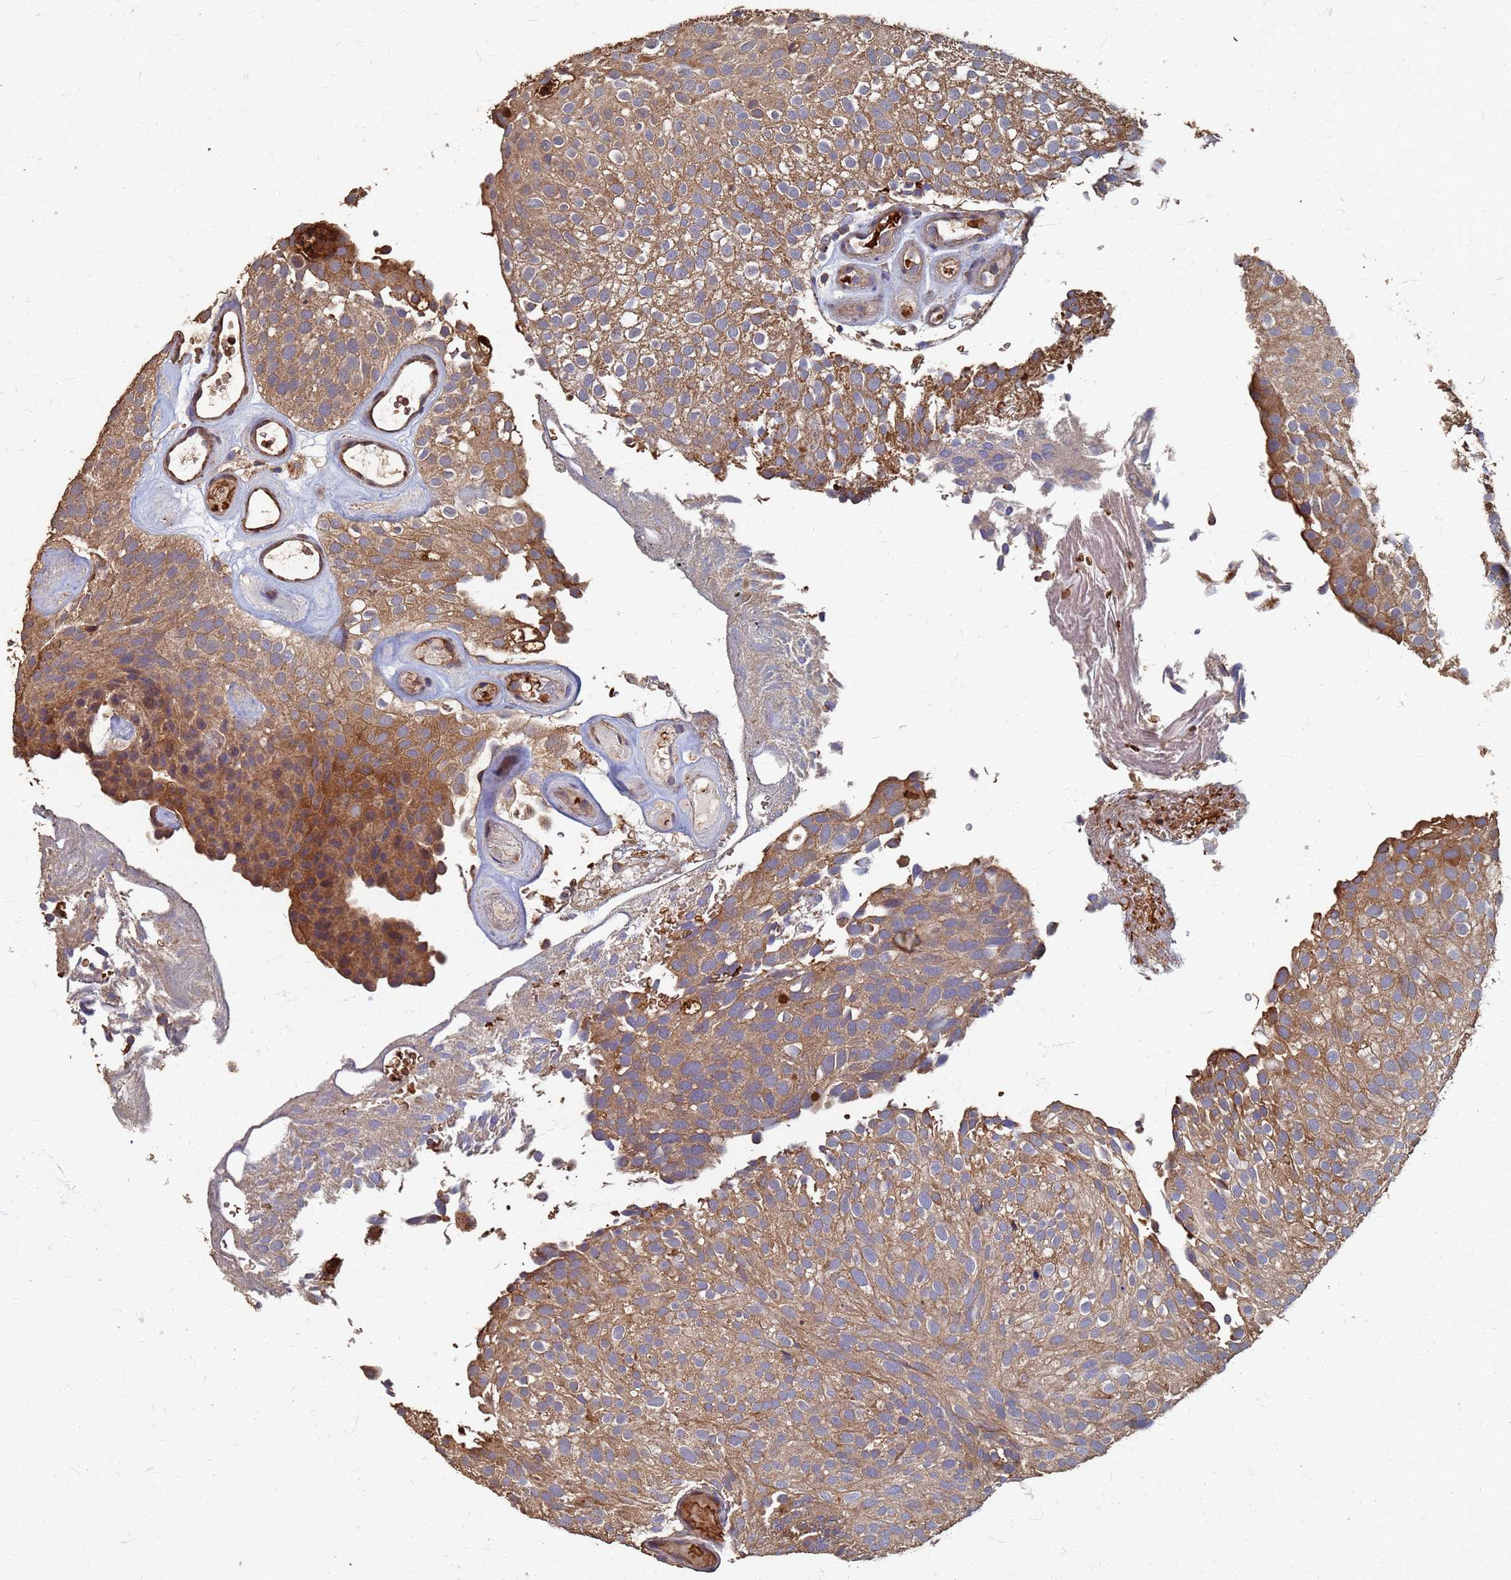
{"staining": {"intensity": "moderate", "quantity": ">75%", "location": "cytoplasmic/membranous"}, "tissue": "urothelial cancer", "cell_type": "Tumor cells", "image_type": "cancer", "snomed": [{"axis": "morphology", "description": "Urothelial carcinoma, Low grade"}, {"axis": "topography", "description": "Urinary bladder"}], "caption": "Urothelial cancer stained with a protein marker shows moderate staining in tumor cells.", "gene": "DPH5", "patient": {"sex": "male", "age": 78}}